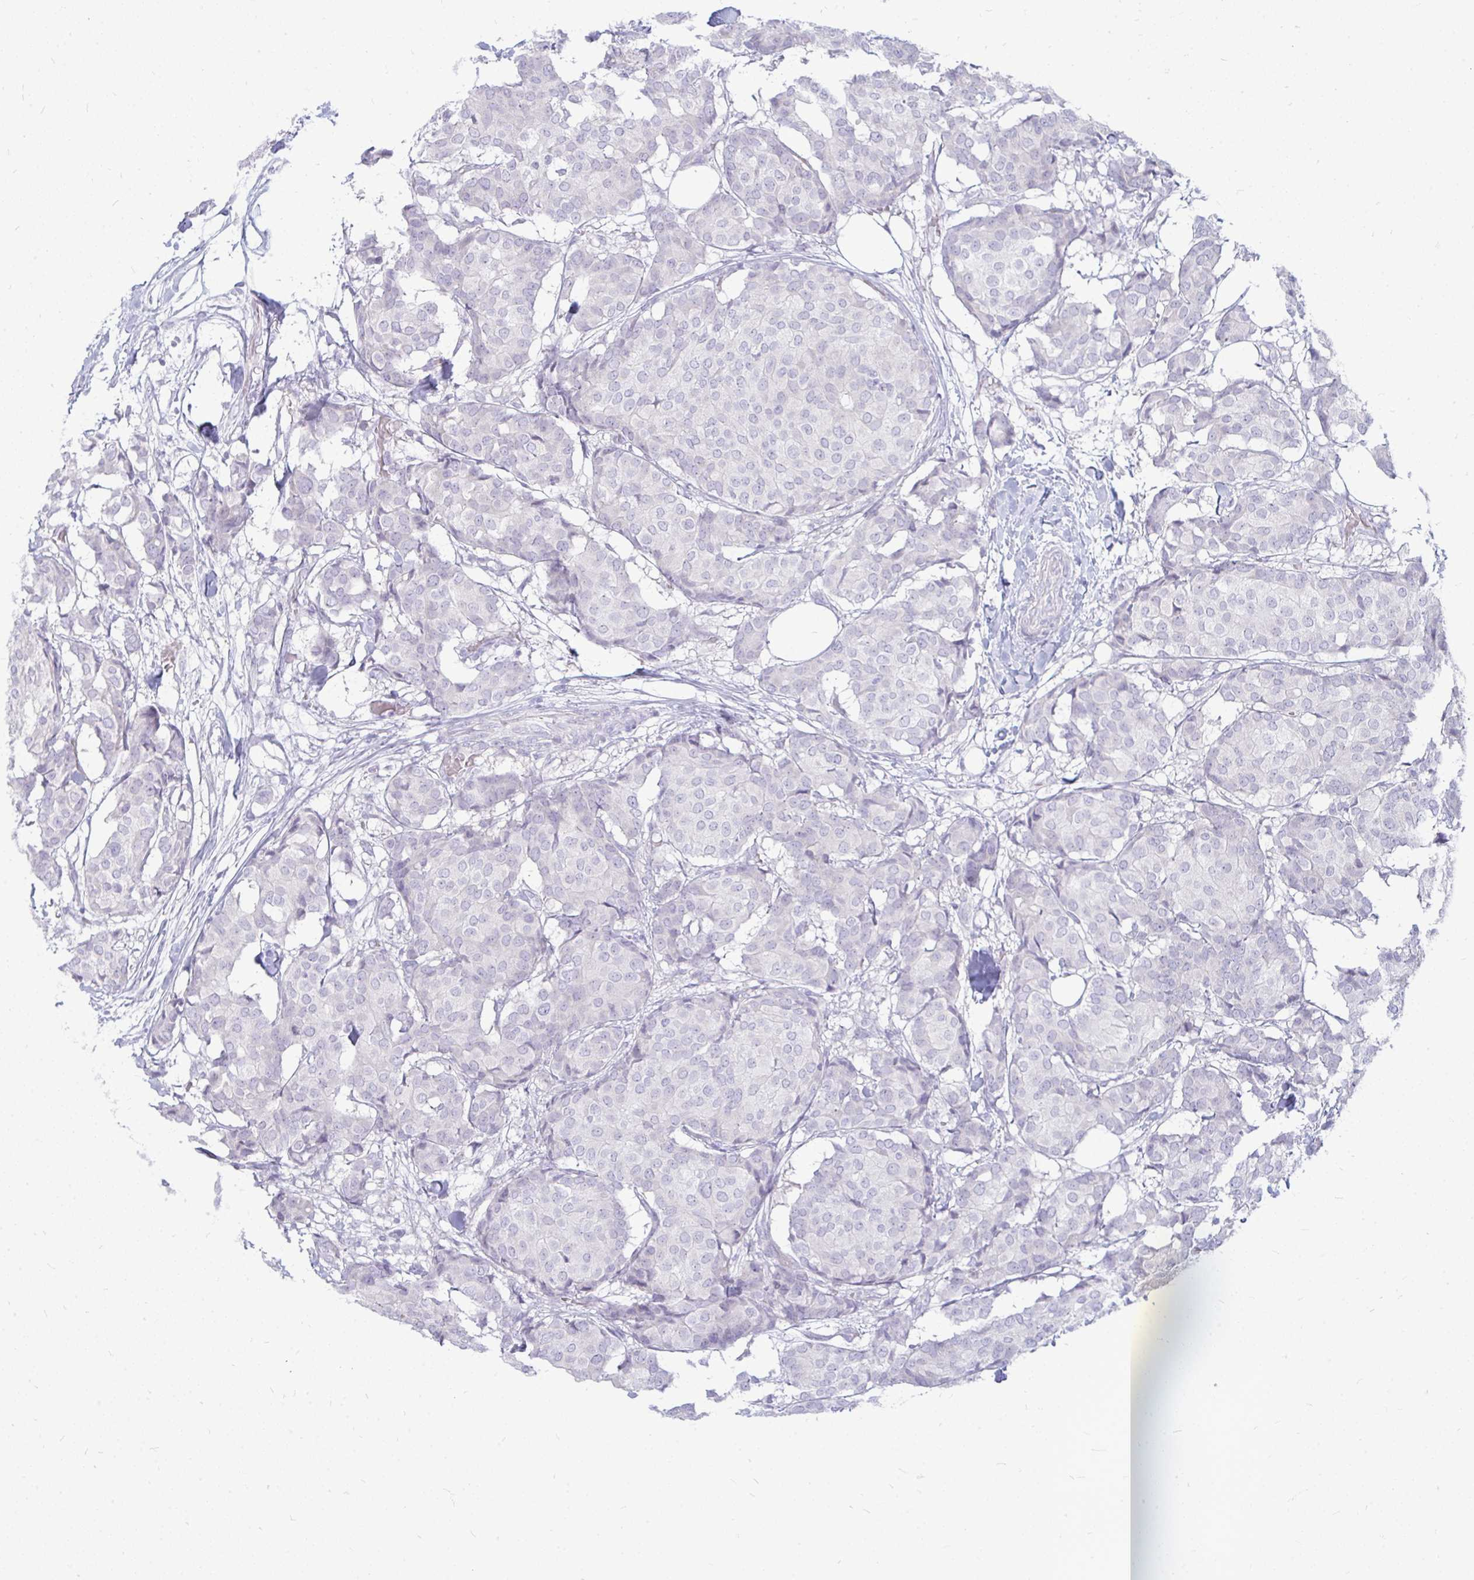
{"staining": {"intensity": "negative", "quantity": "none", "location": "none"}, "tissue": "breast cancer", "cell_type": "Tumor cells", "image_type": "cancer", "snomed": [{"axis": "morphology", "description": "Duct carcinoma"}, {"axis": "topography", "description": "Breast"}], "caption": "This is a micrograph of IHC staining of breast cancer (invasive ductal carcinoma), which shows no staining in tumor cells.", "gene": "TSPEAR", "patient": {"sex": "female", "age": 75}}